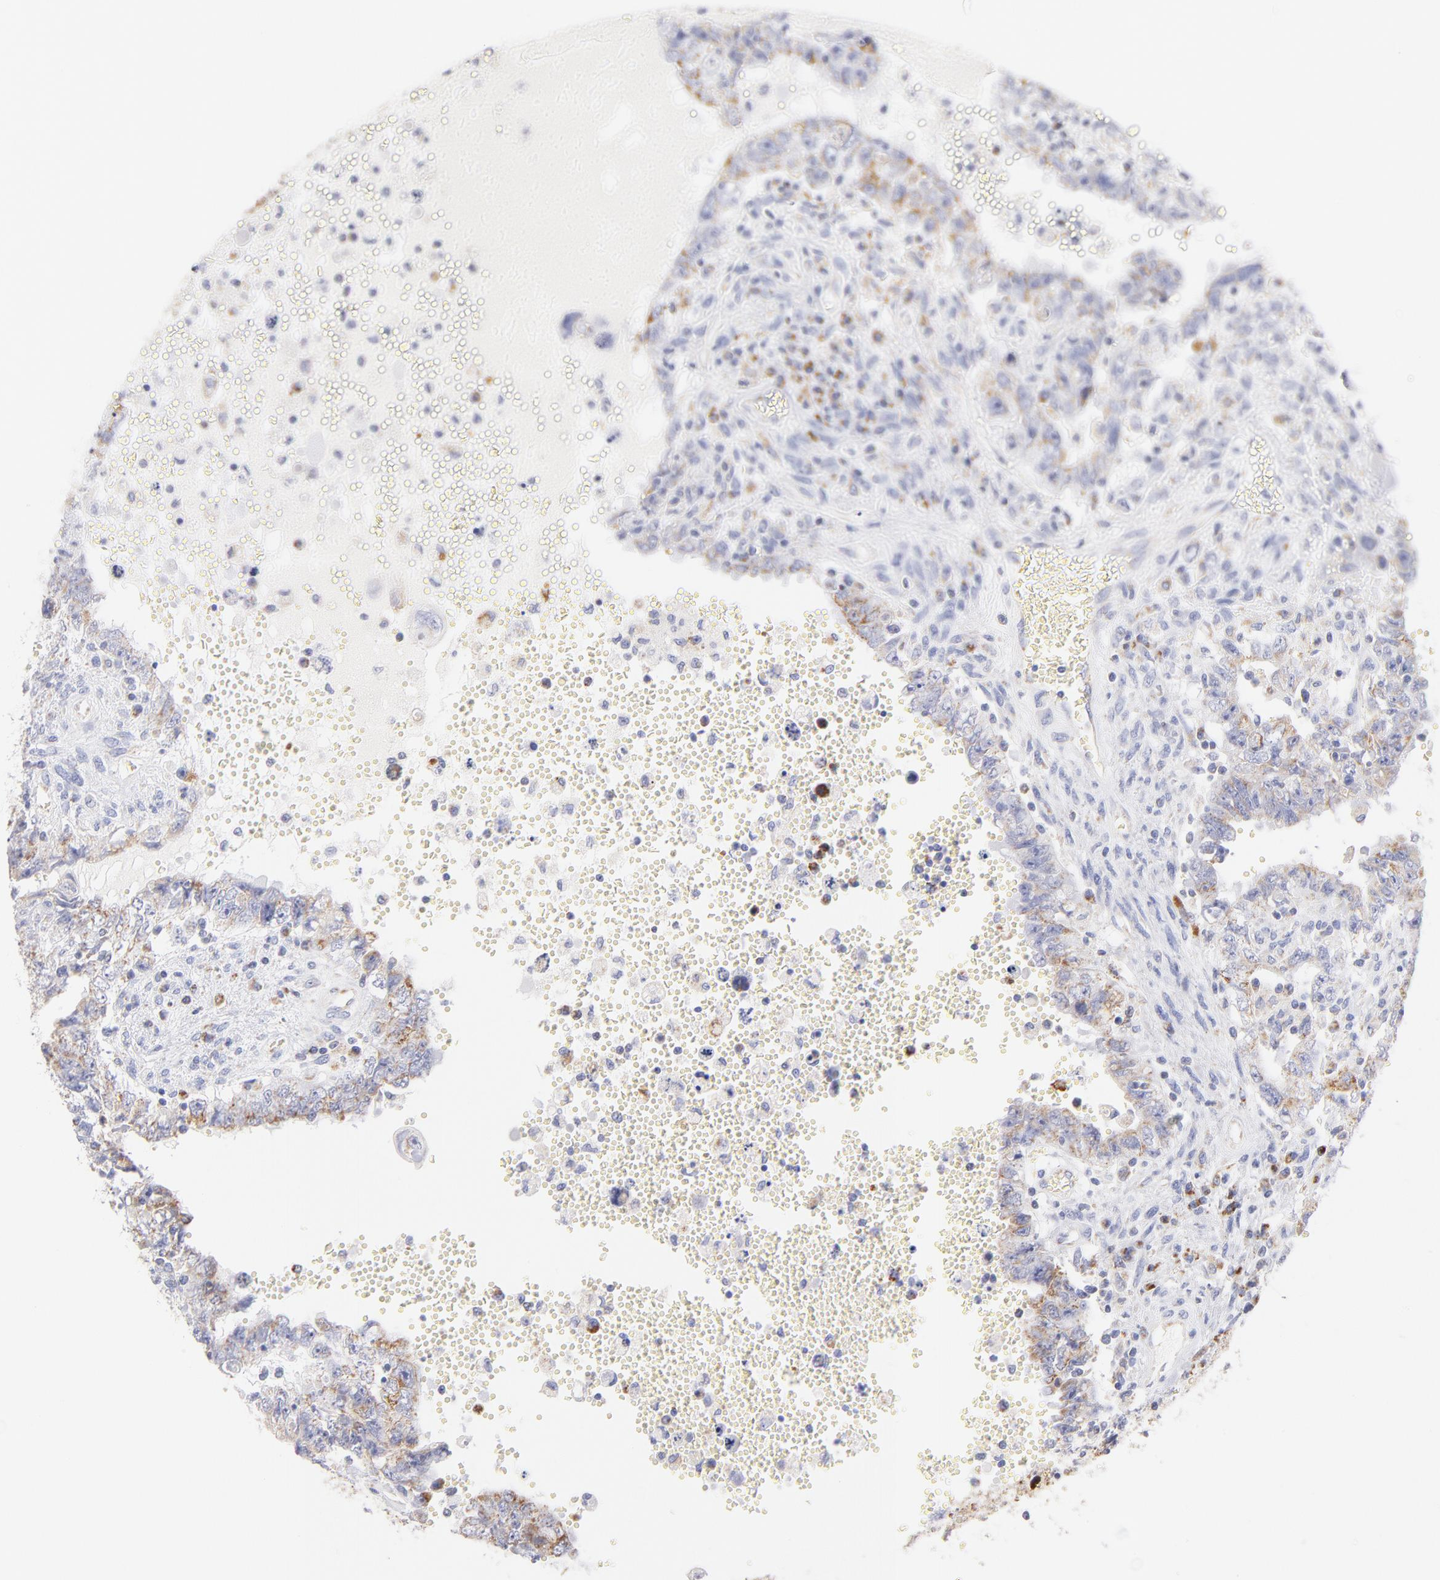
{"staining": {"intensity": "weak", "quantity": "25%-75%", "location": "cytoplasmic/membranous"}, "tissue": "testis cancer", "cell_type": "Tumor cells", "image_type": "cancer", "snomed": [{"axis": "morphology", "description": "Carcinoma, Embryonal, NOS"}, {"axis": "topography", "description": "Testis"}], "caption": "There is low levels of weak cytoplasmic/membranous staining in tumor cells of testis cancer (embryonal carcinoma), as demonstrated by immunohistochemical staining (brown color).", "gene": "AIFM1", "patient": {"sex": "male", "age": 26}}